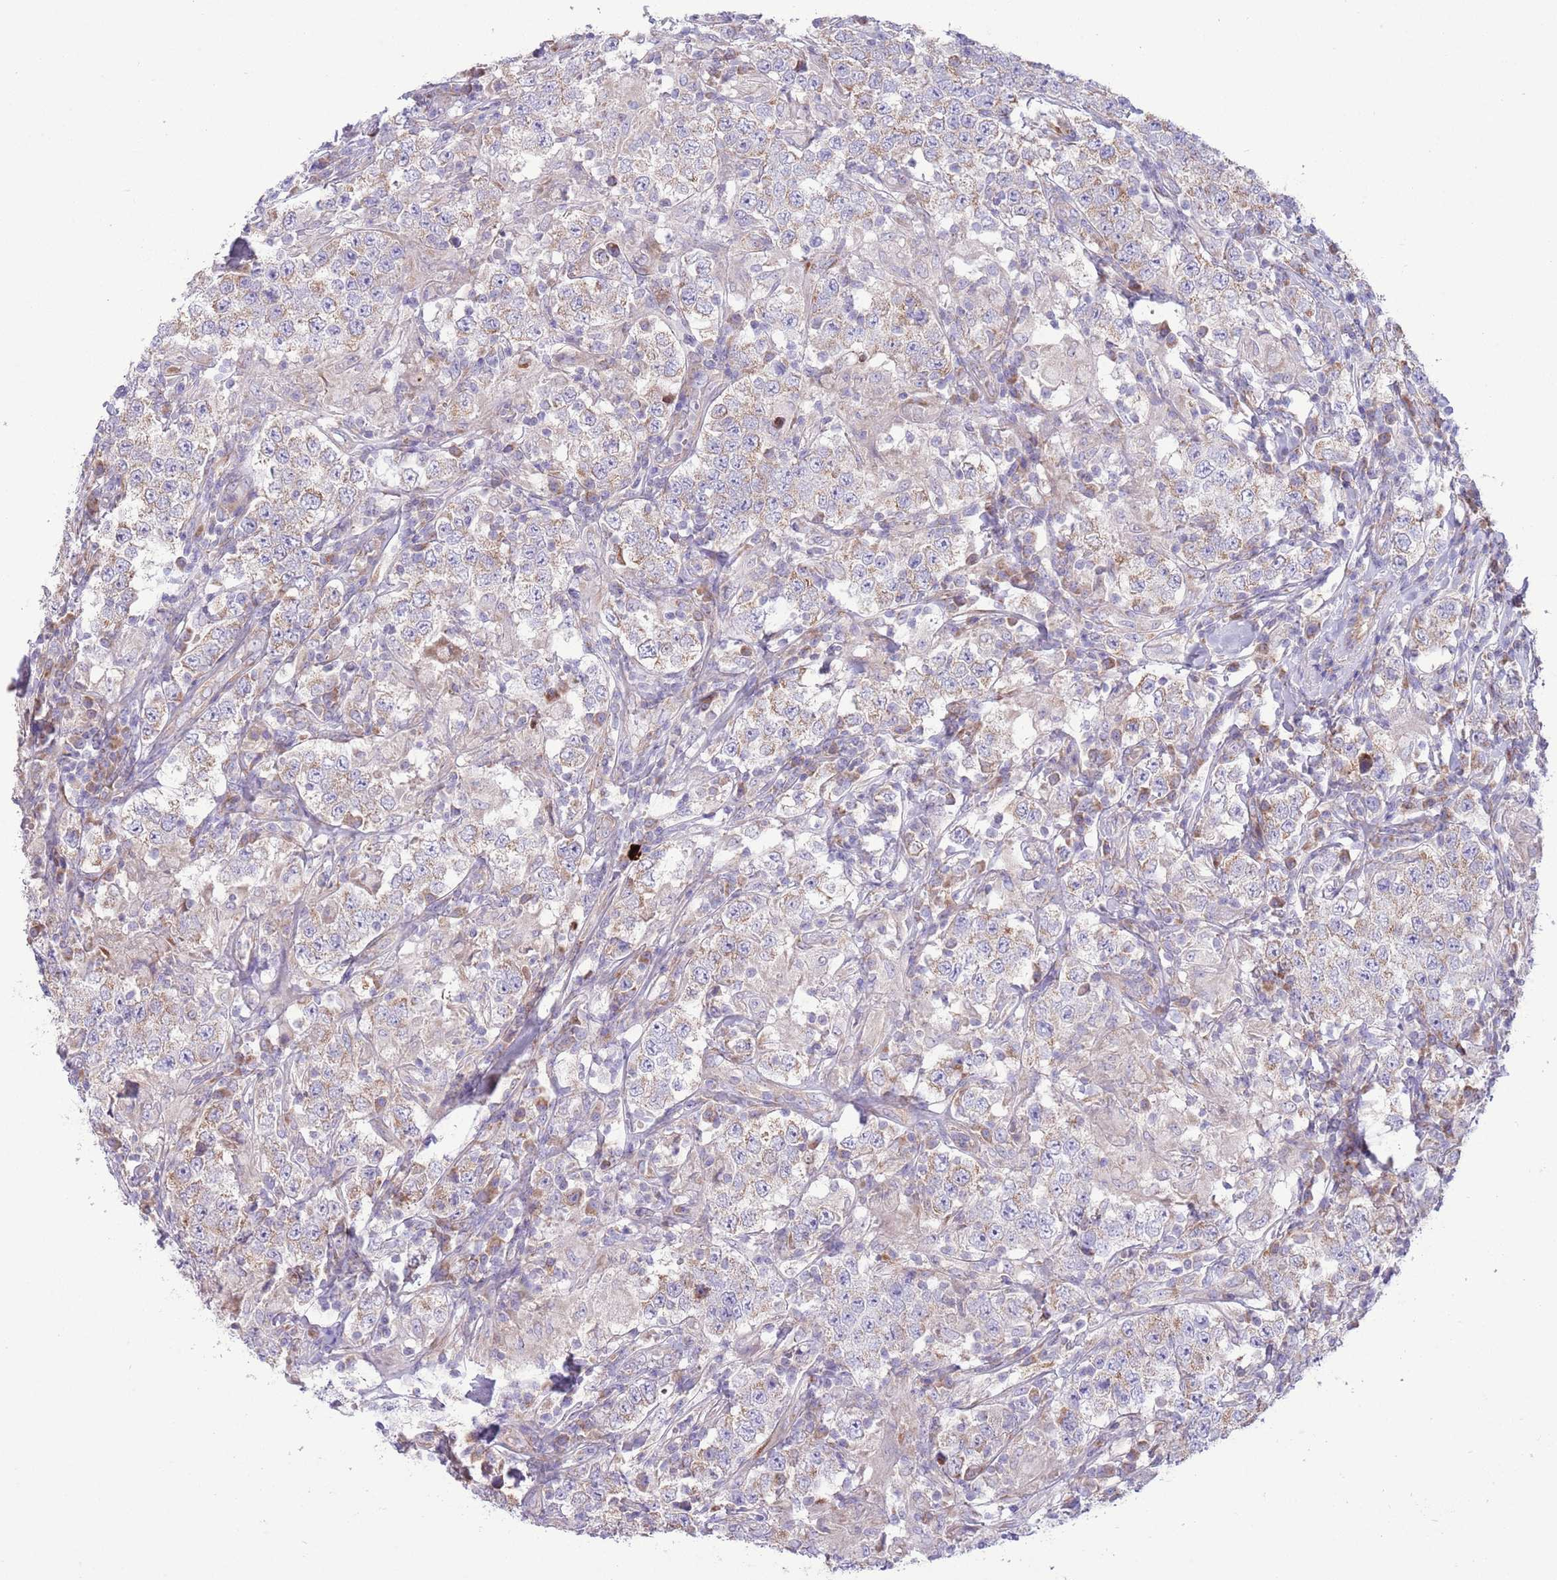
{"staining": {"intensity": "moderate", "quantity": "25%-75%", "location": "cytoplasmic/membranous"}, "tissue": "testis cancer", "cell_type": "Tumor cells", "image_type": "cancer", "snomed": [{"axis": "morphology", "description": "Seminoma, NOS"}, {"axis": "morphology", "description": "Carcinoma, Embryonal, NOS"}, {"axis": "topography", "description": "Testis"}], "caption": "IHC micrograph of testis cancer (embryonal carcinoma) stained for a protein (brown), which displays medium levels of moderate cytoplasmic/membranous expression in about 25%-75% of tumor cells.", "gene": "TOMM5", "patient": {"sex": "male", "age": 41}}